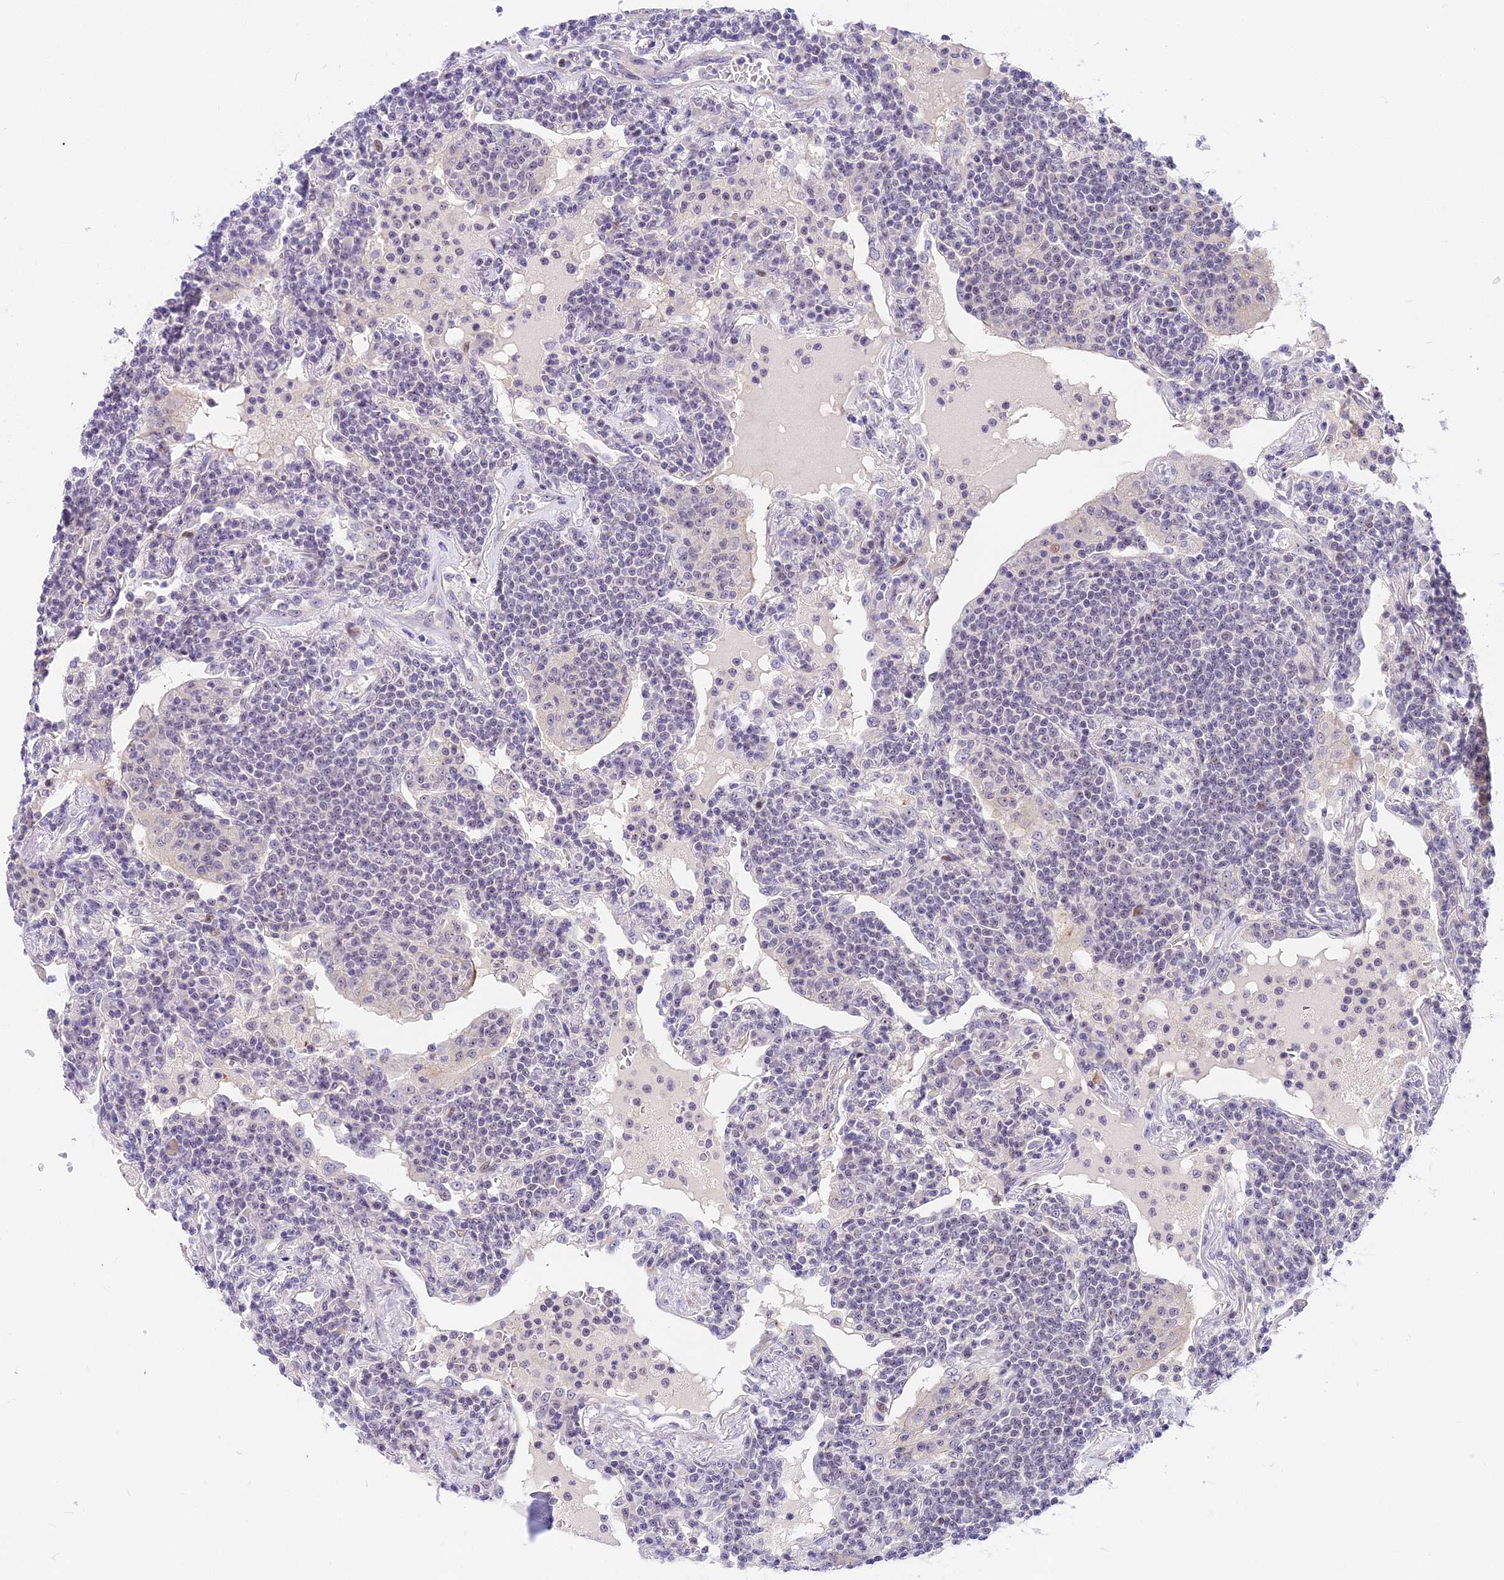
{"staining": {"intensity": "negative", "quantity": "none", "location": "none"}, "tissue": "lymphoma", "cell_type": "Tumor cells", "image_type": "cancer", "snomed": [{"axis": "morphology", "description": "Malignant lymphoma, non-Hodgkin's type, Low grade"}, {"axis": "topography", "description": "Lung"}], "caption": "Human lymphoma stained for a protein using immunohistochemistry shows no staining in tumor cells.", "gene": "MIDN", "patient": {"sex": "female", "age": 71}}